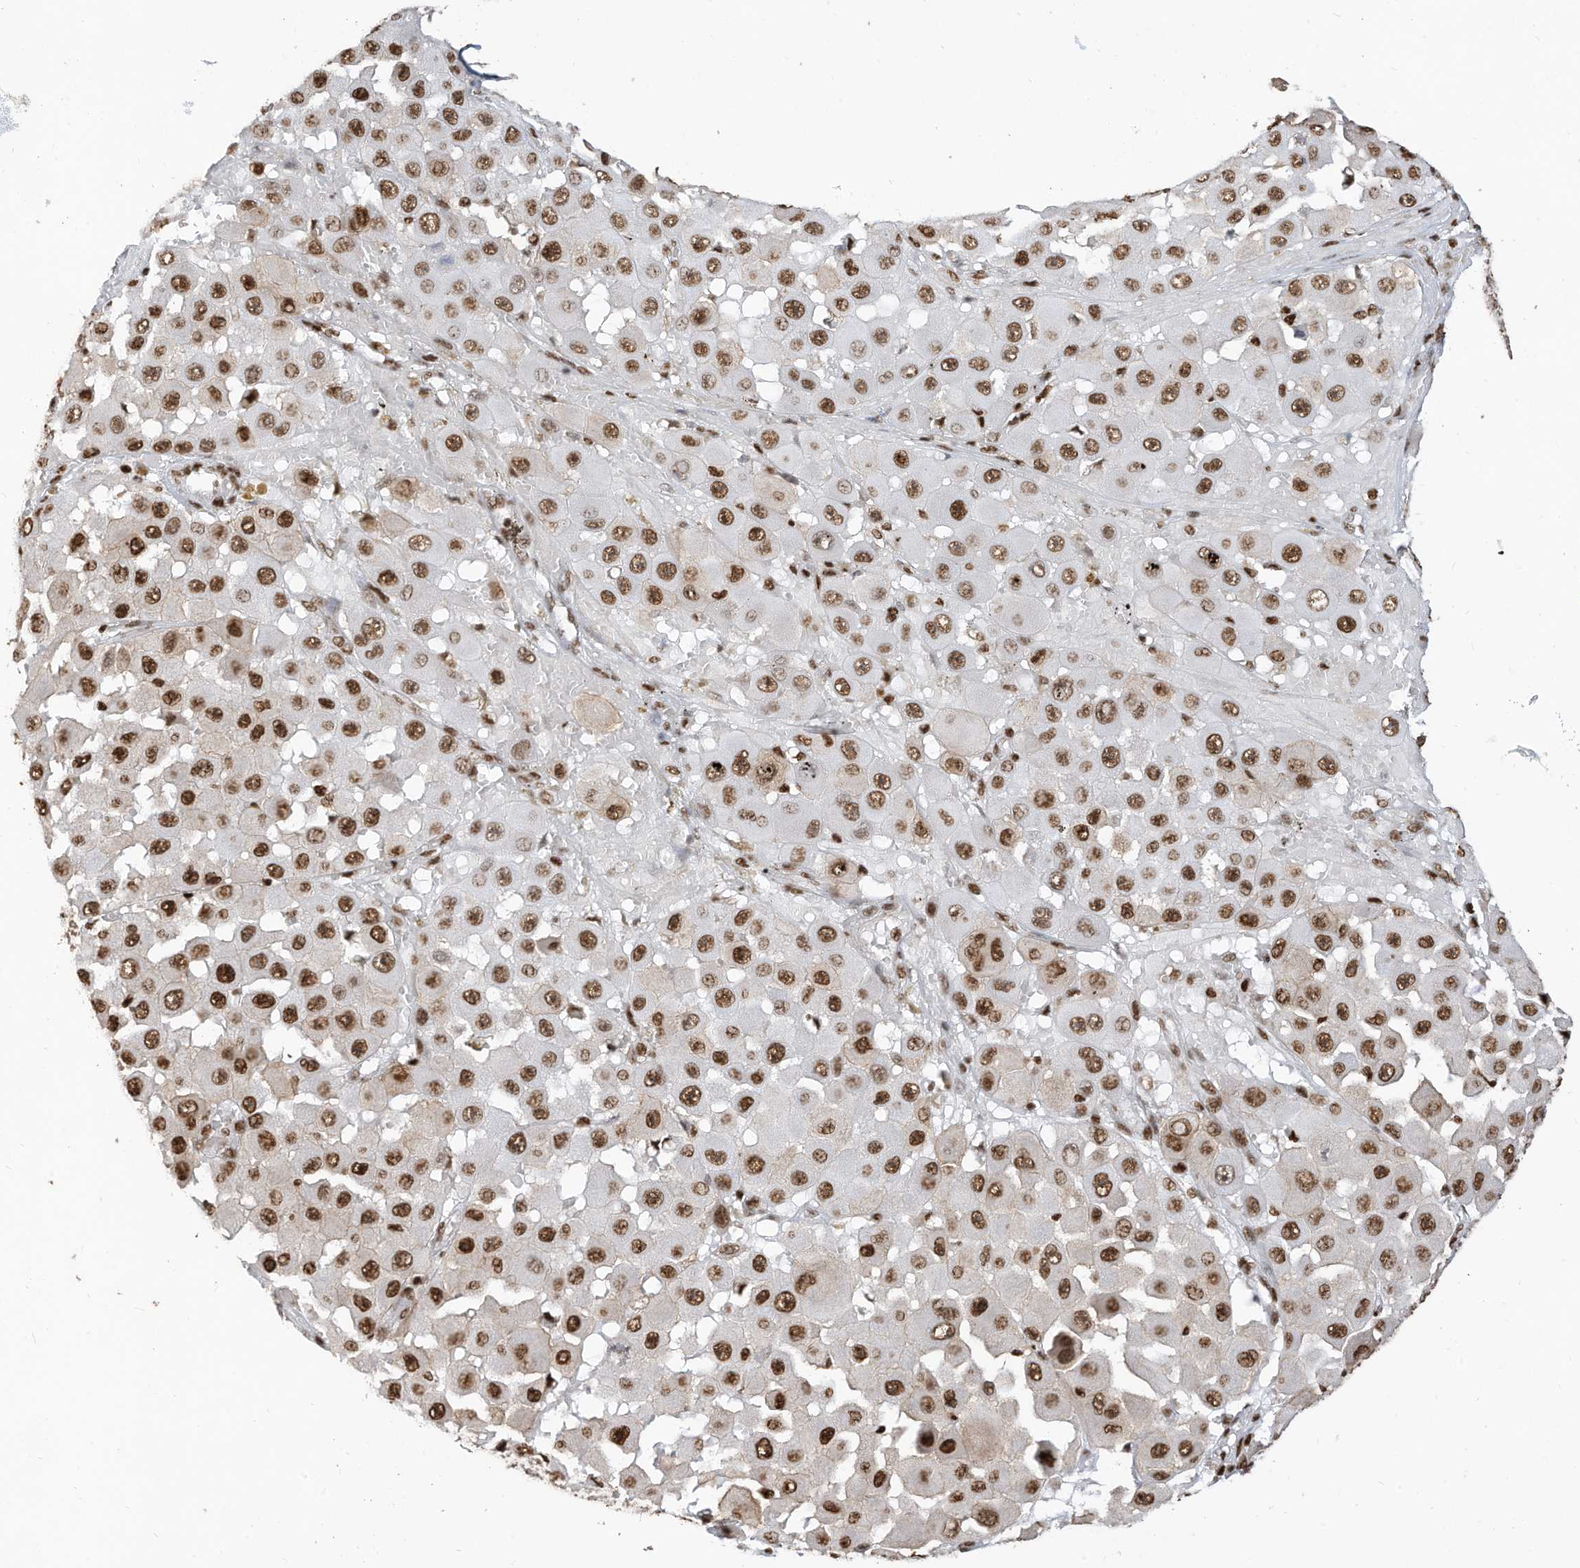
{"staining": {"intensity": "strong", "quantity": ">75%", "location": "nuclear"}, "tissue": "melanoma", "cell_type": "Tumor cells", "image_type": "cancer", "snomed": [{"axis": "morphology", "description": "Malignant melanoma, NOS"}, {"axis": "topography", "description": "Skin"}], "caption": "Immunohistochemical staining of melanoma reveals high levels of strong nuclear positivity in approximately >75% of tumor cells.", "gene": "SAMD15", "patient": {"sex": "female", "age": 81}}